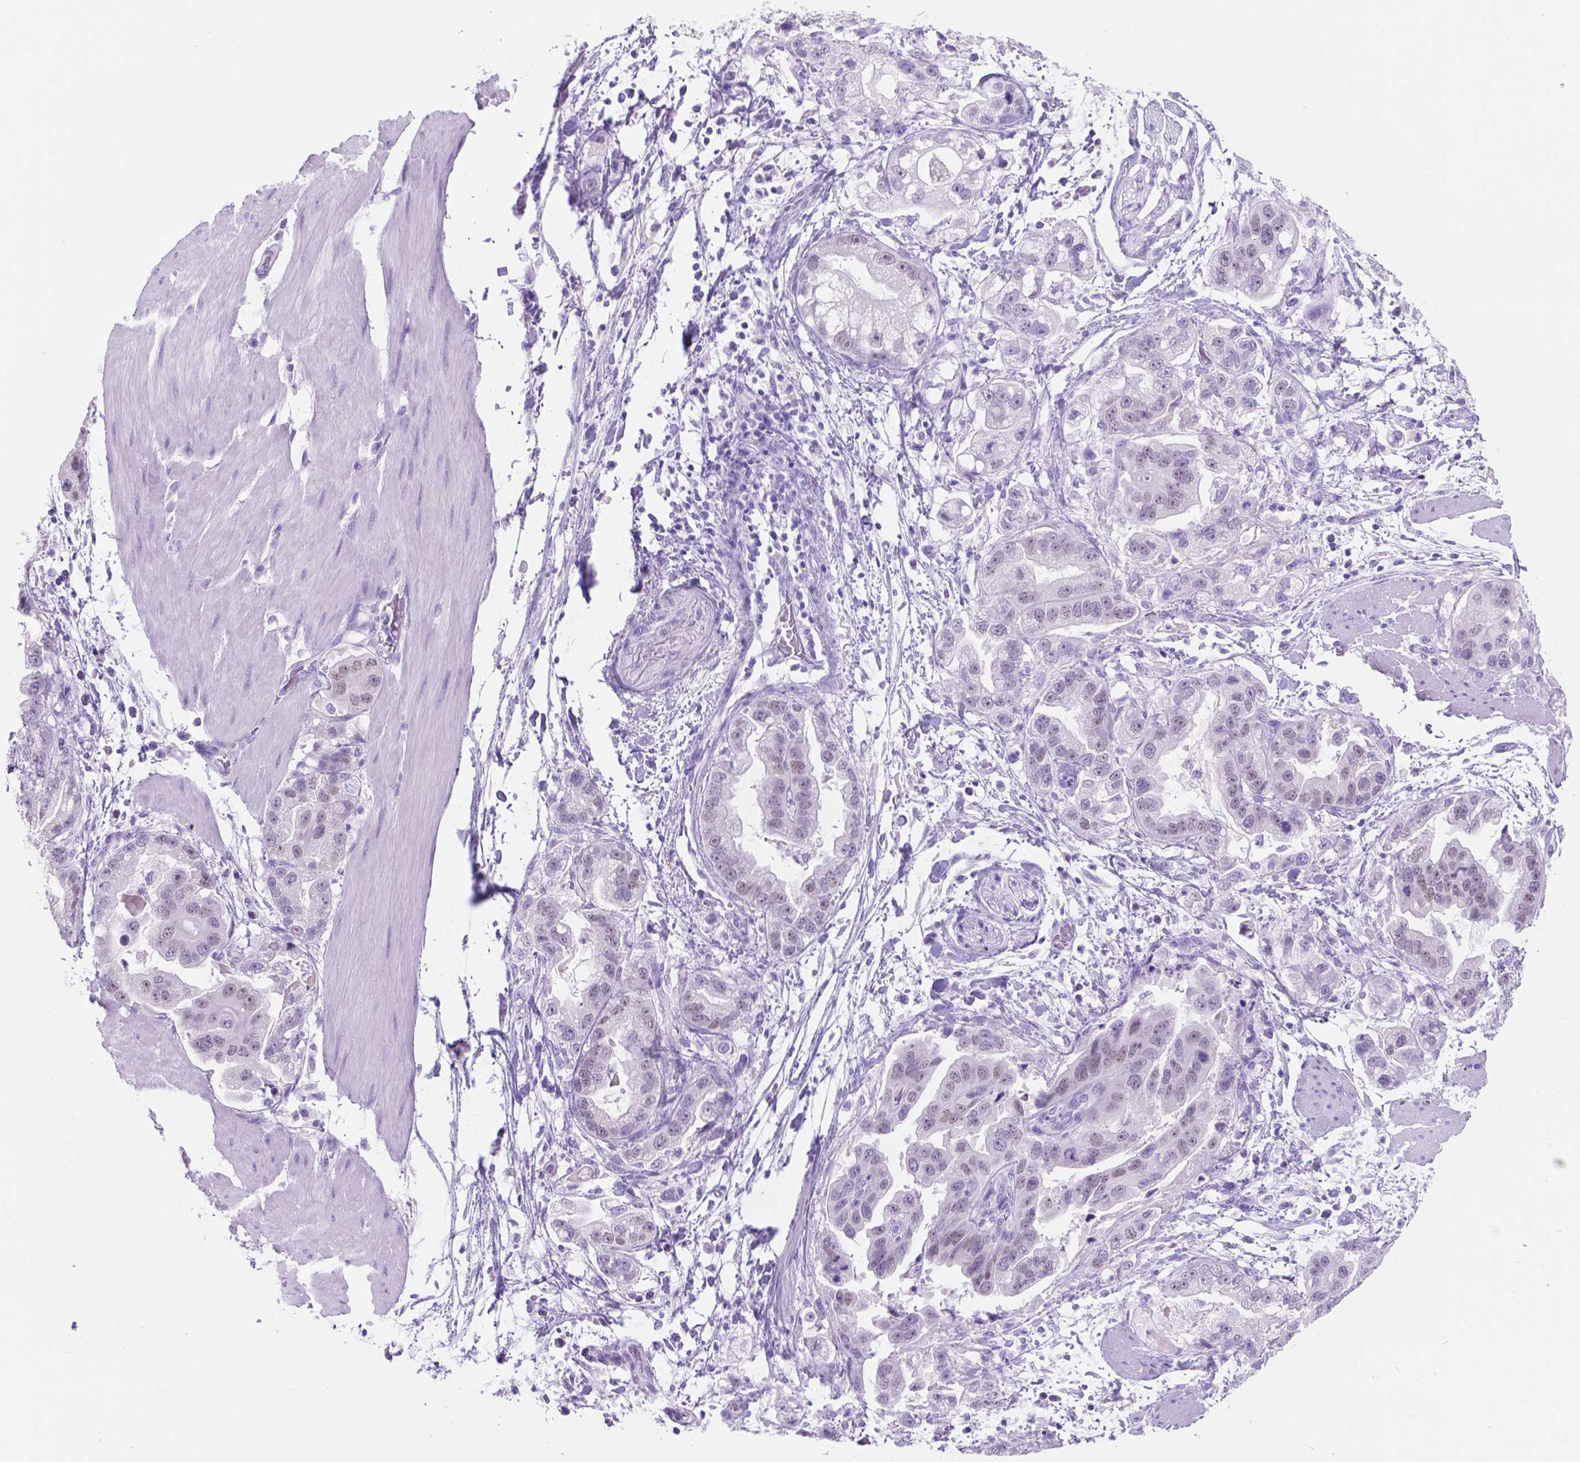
{"staining": {"intensity": "negative", "quantity": "none", "location": "none"}, "tissue": "stomach cancer", "cell_type": "Tumor cells", "image_type": "cancer", "snomed": [{"axis": "morphology", "description": "Adenocarcinoma, NOS"}, {"axis": "topography", "description": "Stomach"}], "caption": "DAB (3,3'-diaminobenzidine) immunohistochemical staining of adenocarcinoma (stomach) reveals no significant staining in tumor cells.", "gene": "GRIN2B", "patient": {"sex": "male", "age": 59}}